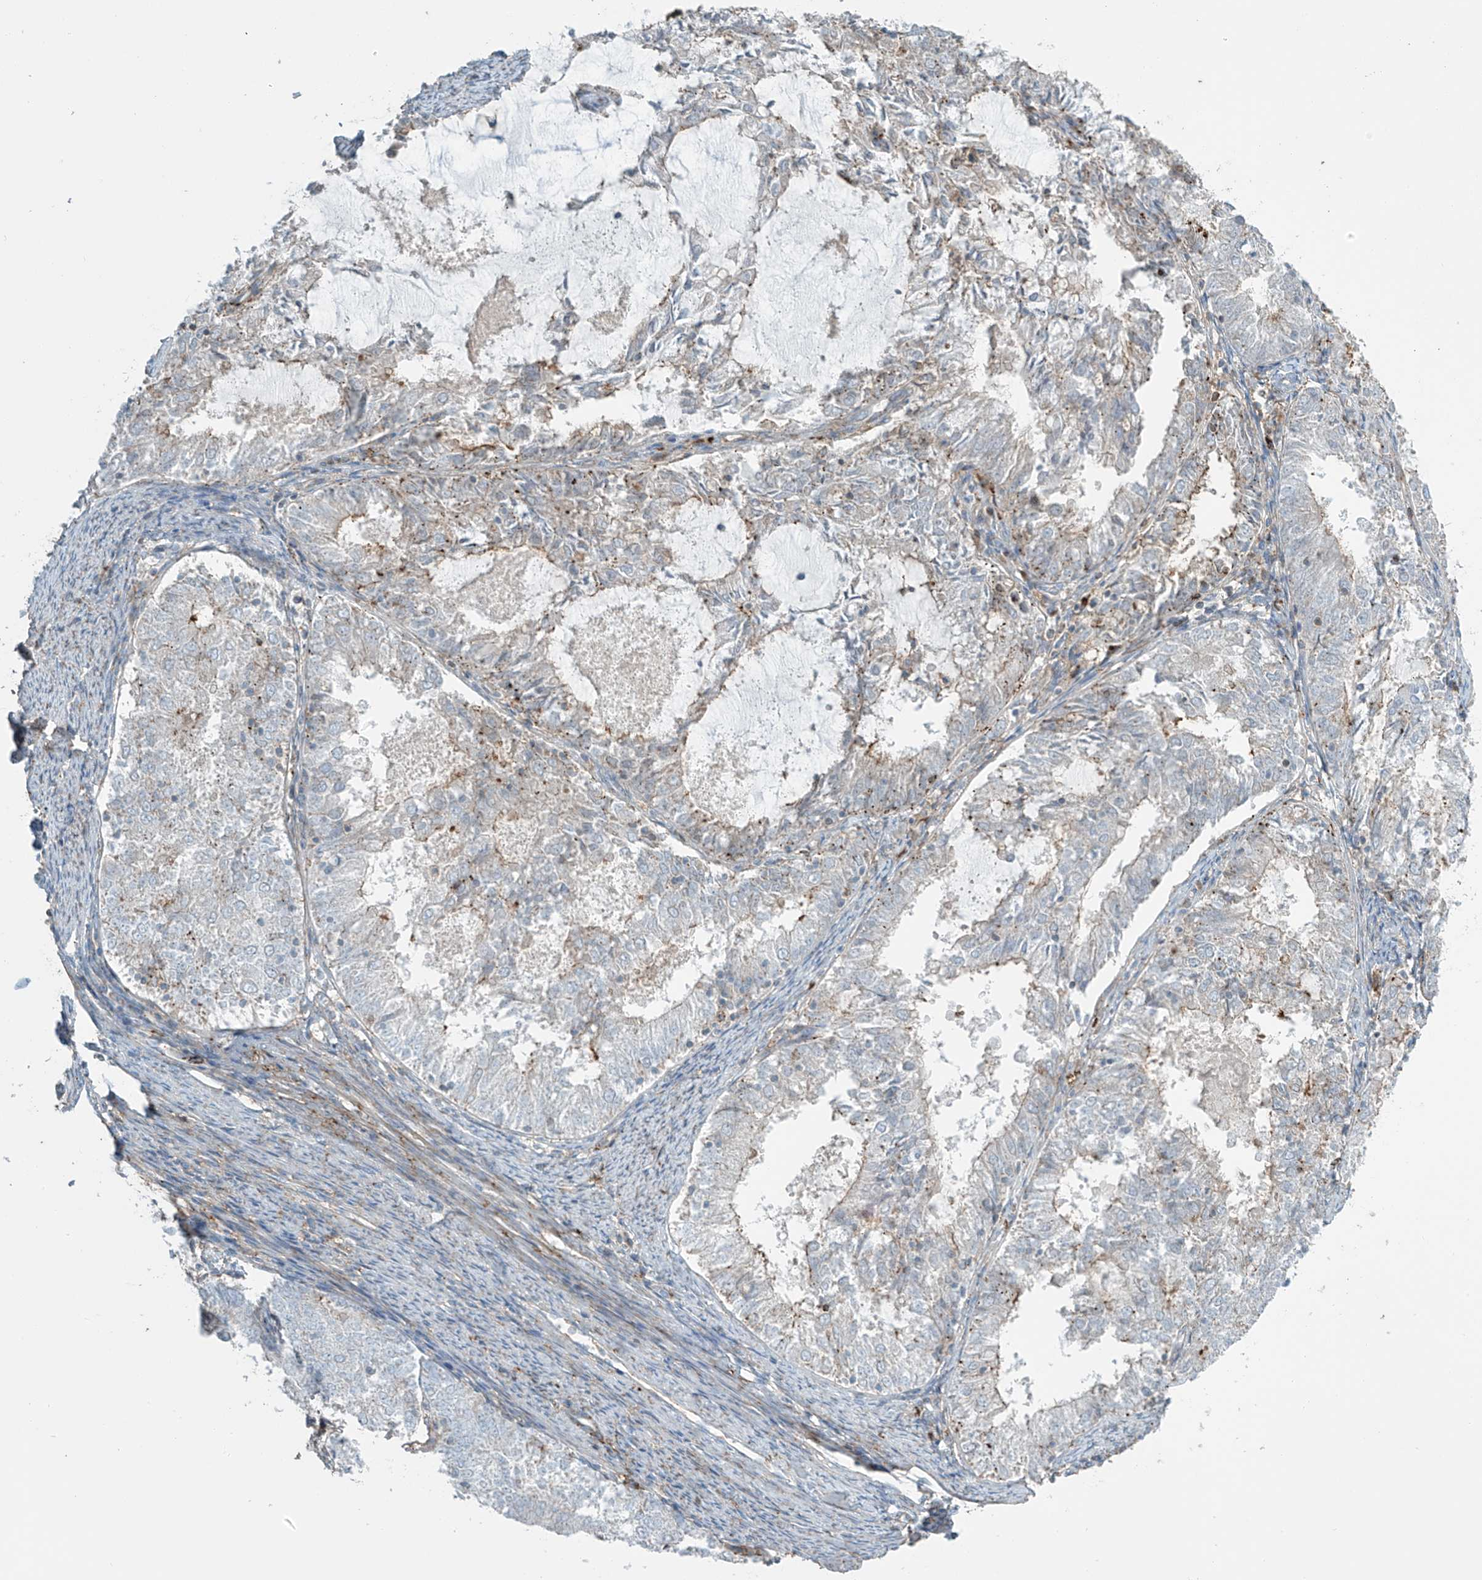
{"staining": {"intensity": "weak", "quantity": "<25%", "location": "cytoplasmic/membranous"}, "tissue": "endometrial cancer", "cell_type": "Tumor cells", "image_type": "cancer", "snomed": [{"axis": "morphology", "description": "Adenocarcinoma, NOS"}, {"axis": "topography", "description": "Endometrium"}], "caption": "Tumor cells are negative for protein expression in human adenocarcinoma (endometrial).", "gene": "SLC9A2", "patient": {"sex": "female", "age": 57}}